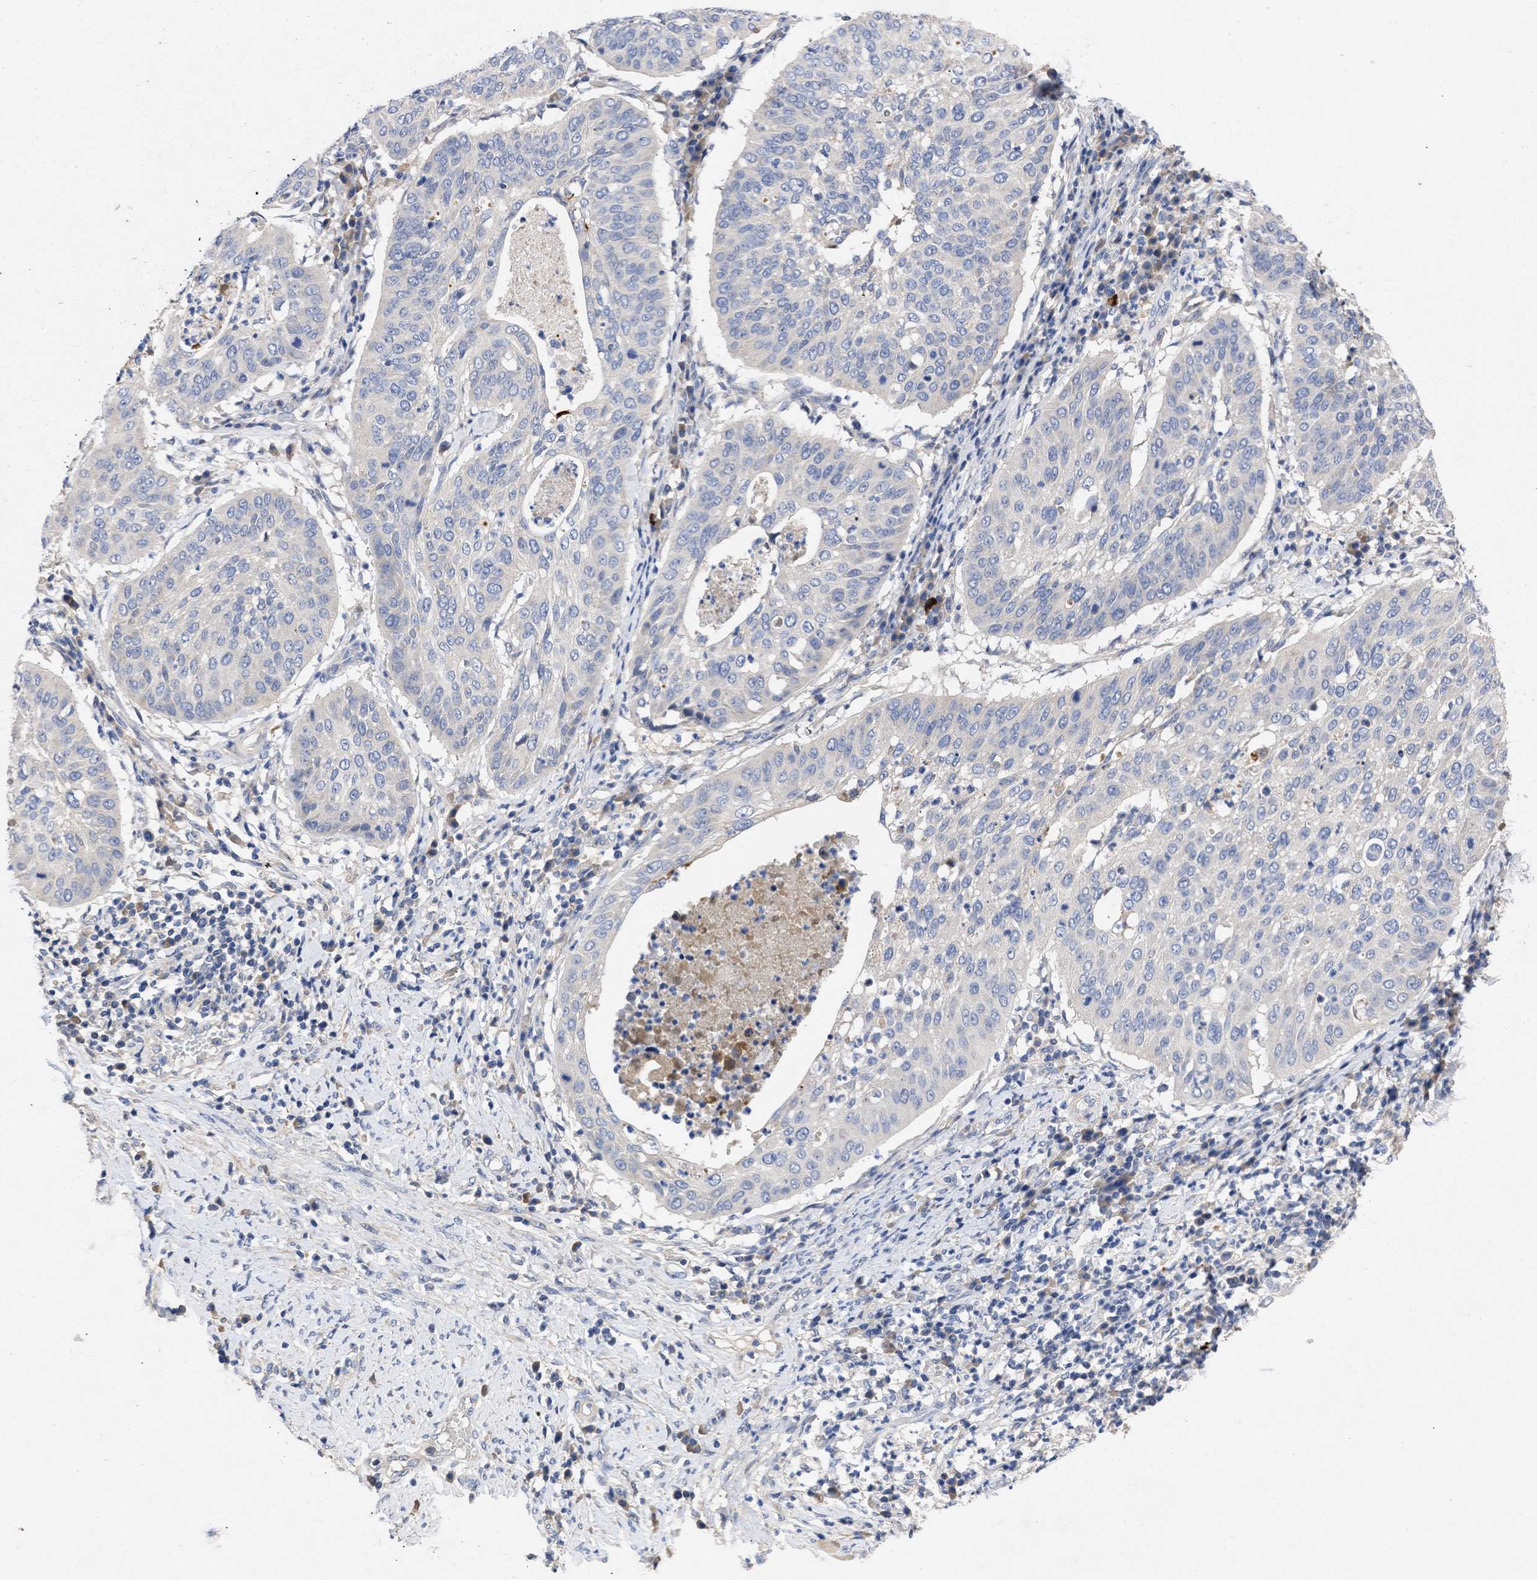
{"staining": {"intensity": "negative", "quantity": "none", "location": "none"}, "tissue": "cervical cancer", "cell_type": "Tumor cells", "image_type": "cancer", "snomed": [{"axis": "morphology", "description": "Normal tissue, NOS"}, {"axis": "morphology", "description": "Squamous cell carcinoma, NOS"}, {"axis": "topography", "description": "Cervix"}], "caption": "Cervical squamous cell carcinoma was stained to show a protein in brown. There is no significant positivity in tumor cells. Nuclei are stained in blue.", "gene": "ARHGEF4", "patient": {"sex": "female", "age": 39}}